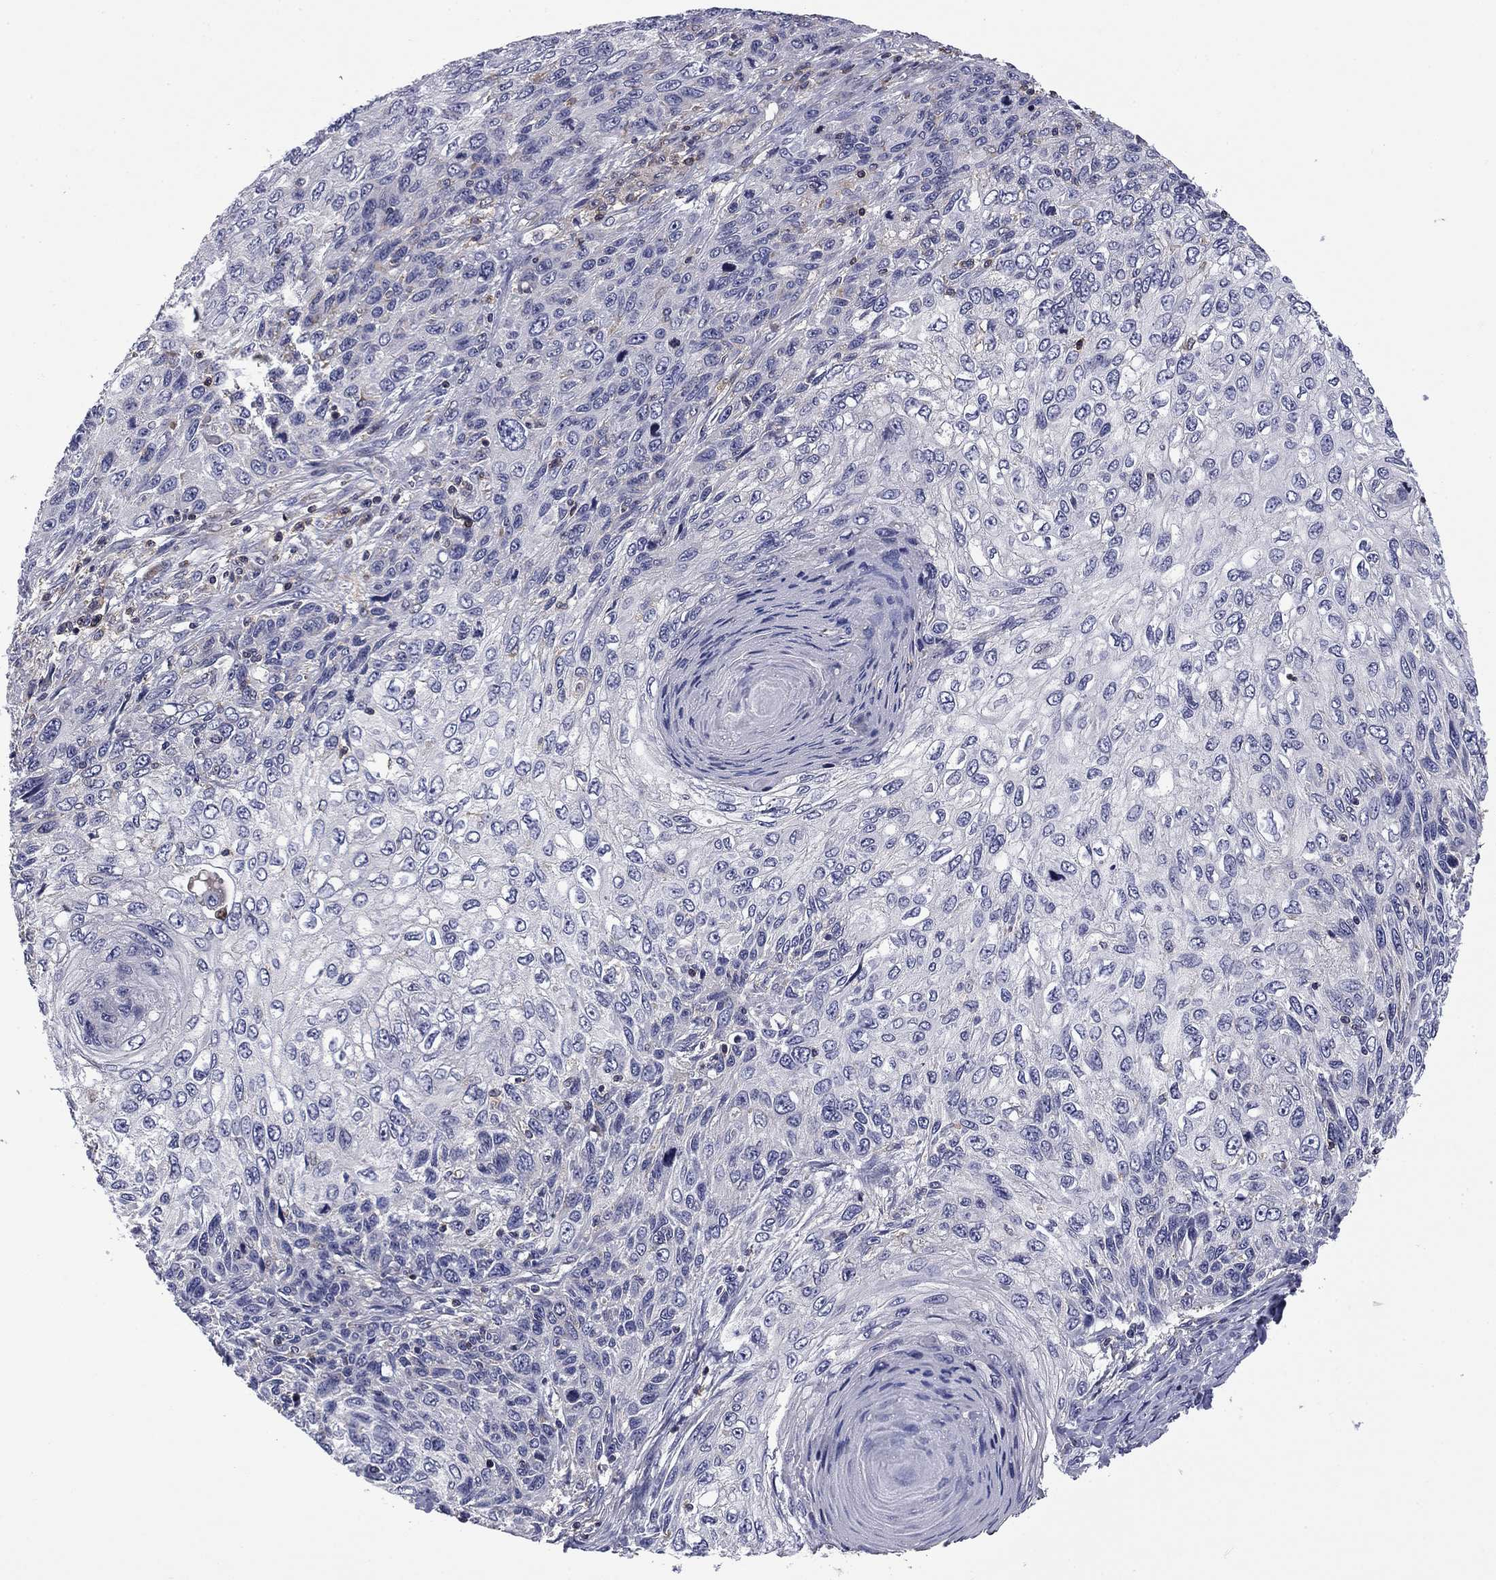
{"staining": {"intensity": "negative", "quantity": "none", "location": "none"}, "tissue": "skin cancer", "cell_type": "Tumor cells", "image_type": "cancer", "snomed": [{"axis": "morphology", "description": "Squamous cell carcinoma, NOS"}, {"axis": "topography", "description": "Skin"}], "caption": "The histopathology image displays no significant positivity in tumor cells of squamous cell carcinoma (skin).", "gene": "ARHGAP45", "patient": {"sex": "male", "age": 92}}